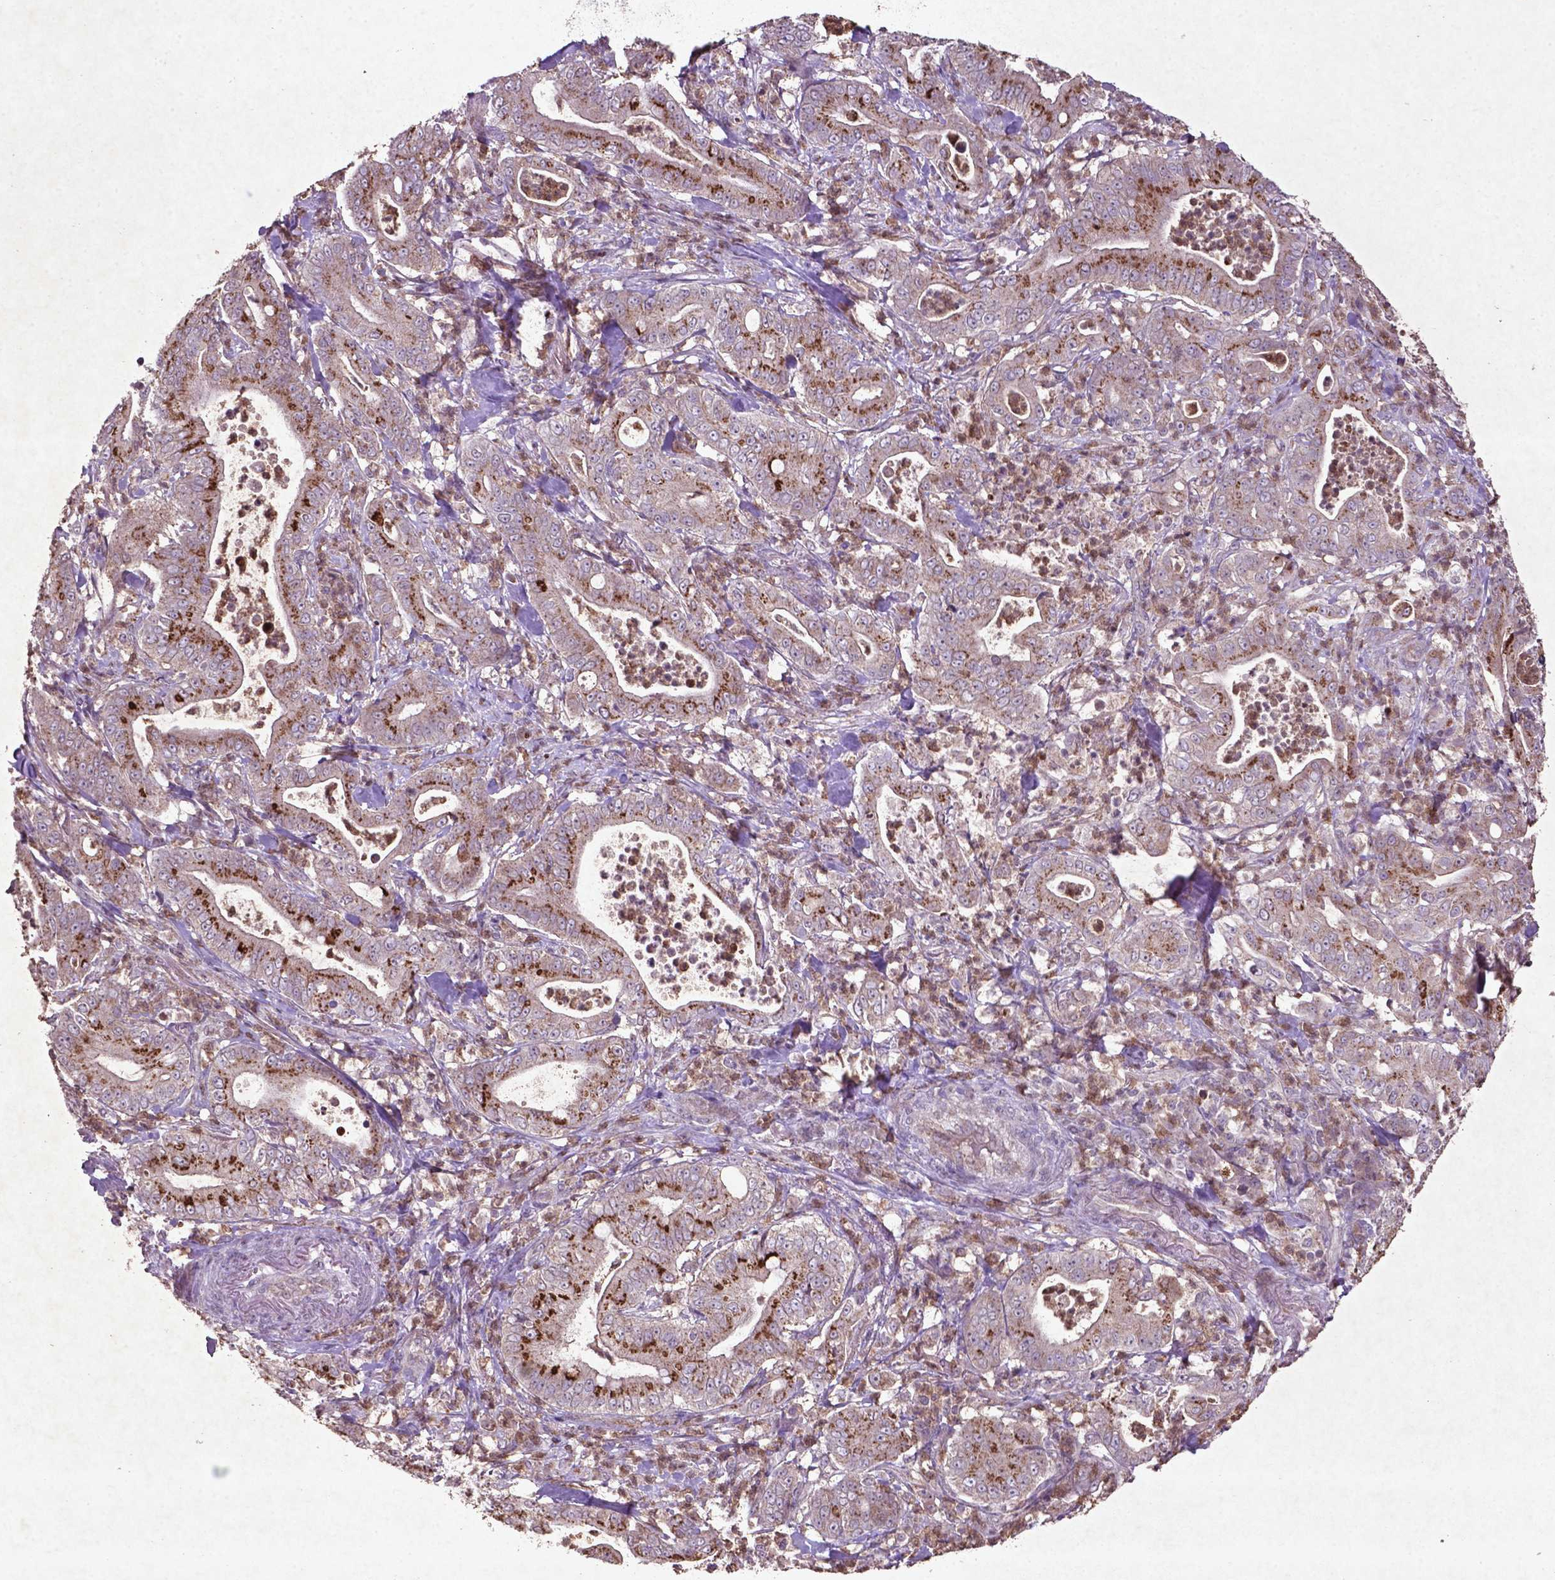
{"staining": {"intensity": "strong", "quantity": "25%-75%", "location": "cytoplasmic/membranous"}, "tissue": "pancreatic cancer", "cell_type": "Tumor cells", "image_type": "cancer", "snomed": [{"axis": "morphology", "description": "Adenocarcinoma, NOS"}, {"axis": "topography", "description": "Pancreas"}], "caption": "Immunohistochemistry of adenocarcinoma (pancreatic) demonstrates high levels of strong cytoplasmic/membranous expression in about 25%-75% of tumor cells.", "gene": "MTOR", "patient": {"sex": "male", "age": 71}}